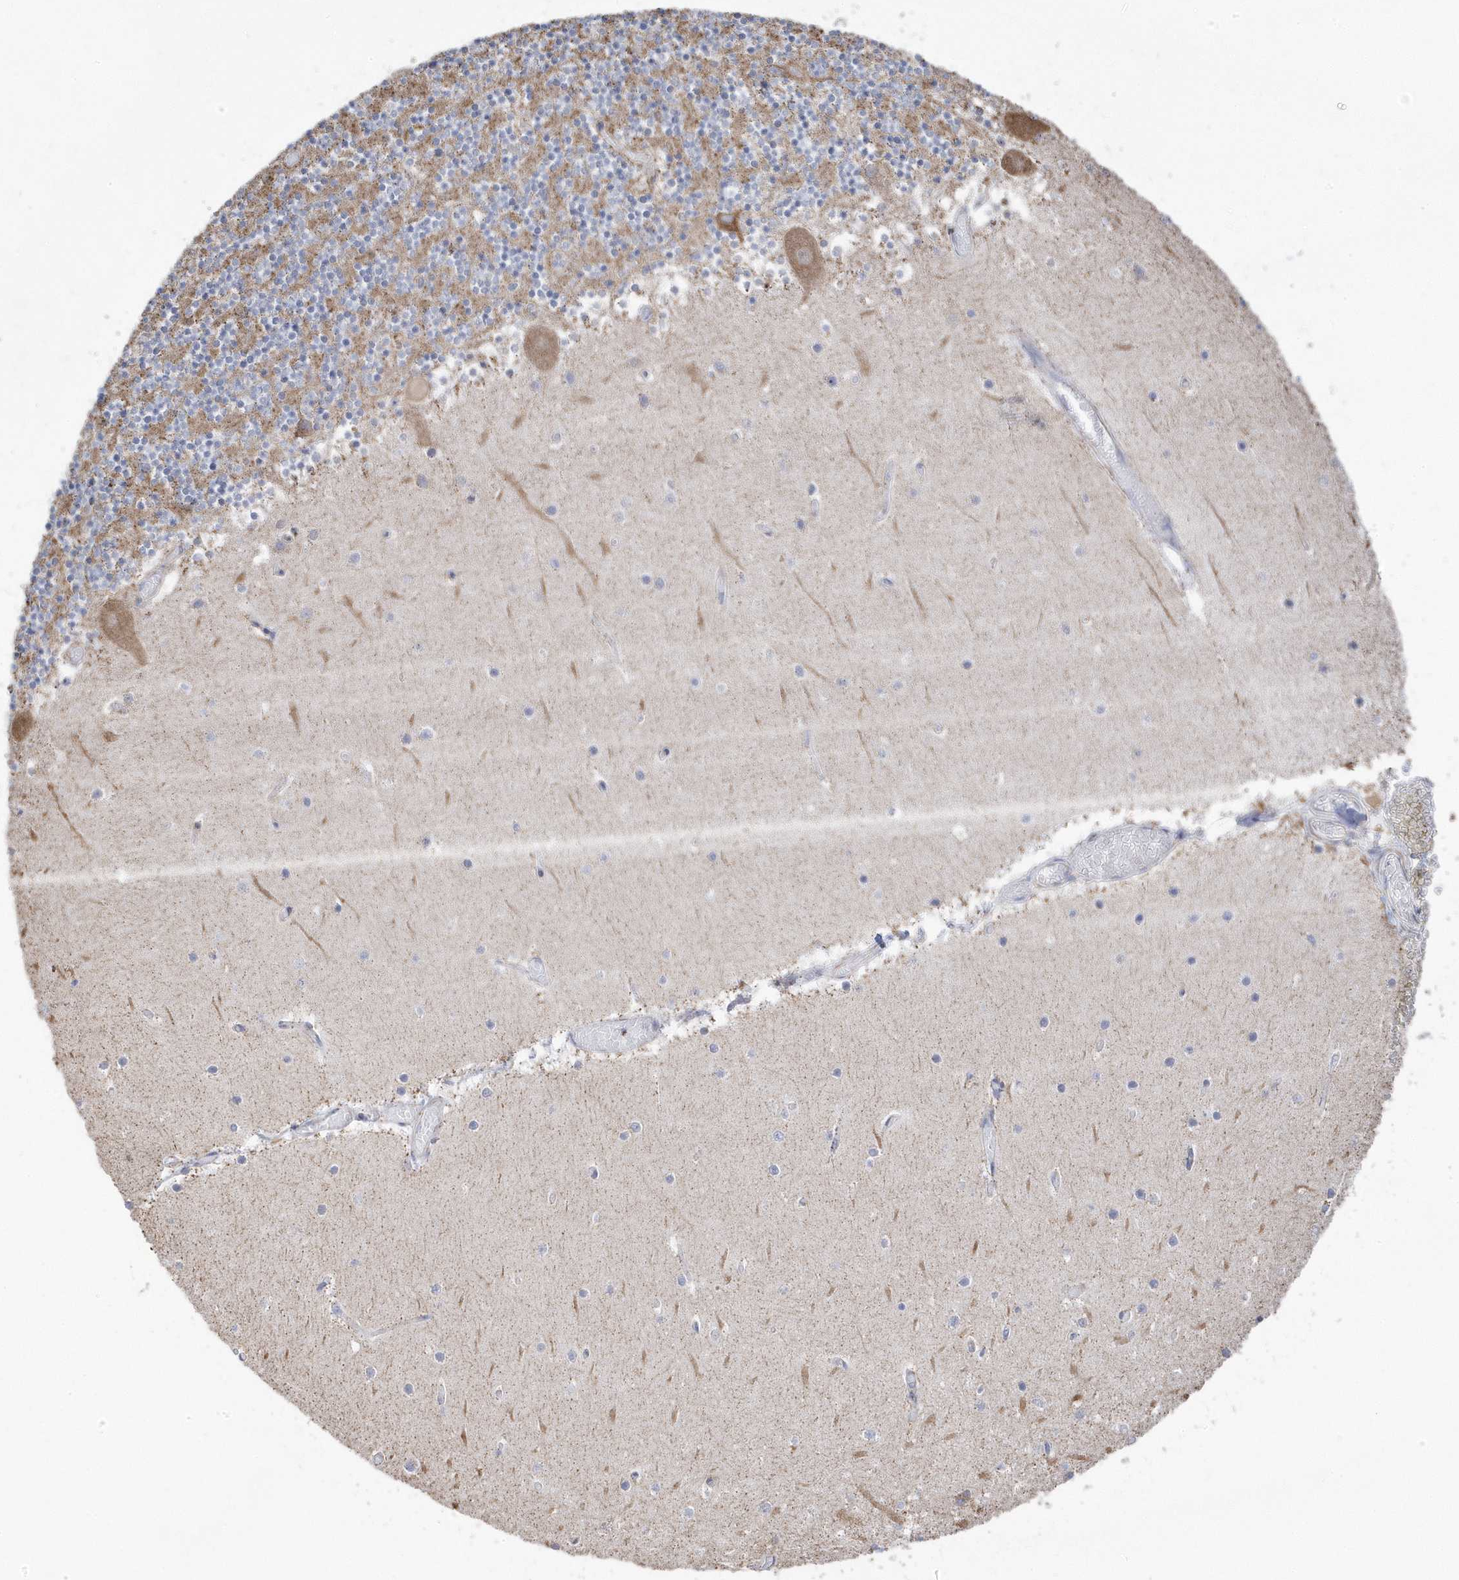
{"staining": {"intensity": "moderate", "quantity": "25%-75%", "location": "cytoplasmic/membranous"}, "tissue": "cerebellum", "cell_type": "Cells in granular layer", "image_type": "normal", "snomed": [{"axis": "morphology", "description": "Normal tissue, NOS"}, {"axis": "topography", "description": "Cerebellum"}], "caption": "Immunohistochemistry of normal human cerebellum exhibits medium levels of moderate cytoplasmic/membranous positivity in approximately 25%-75% of cells in granular layer.", "gene": "GTPBP8", "patient": {"sex": "female", "age": 28}}